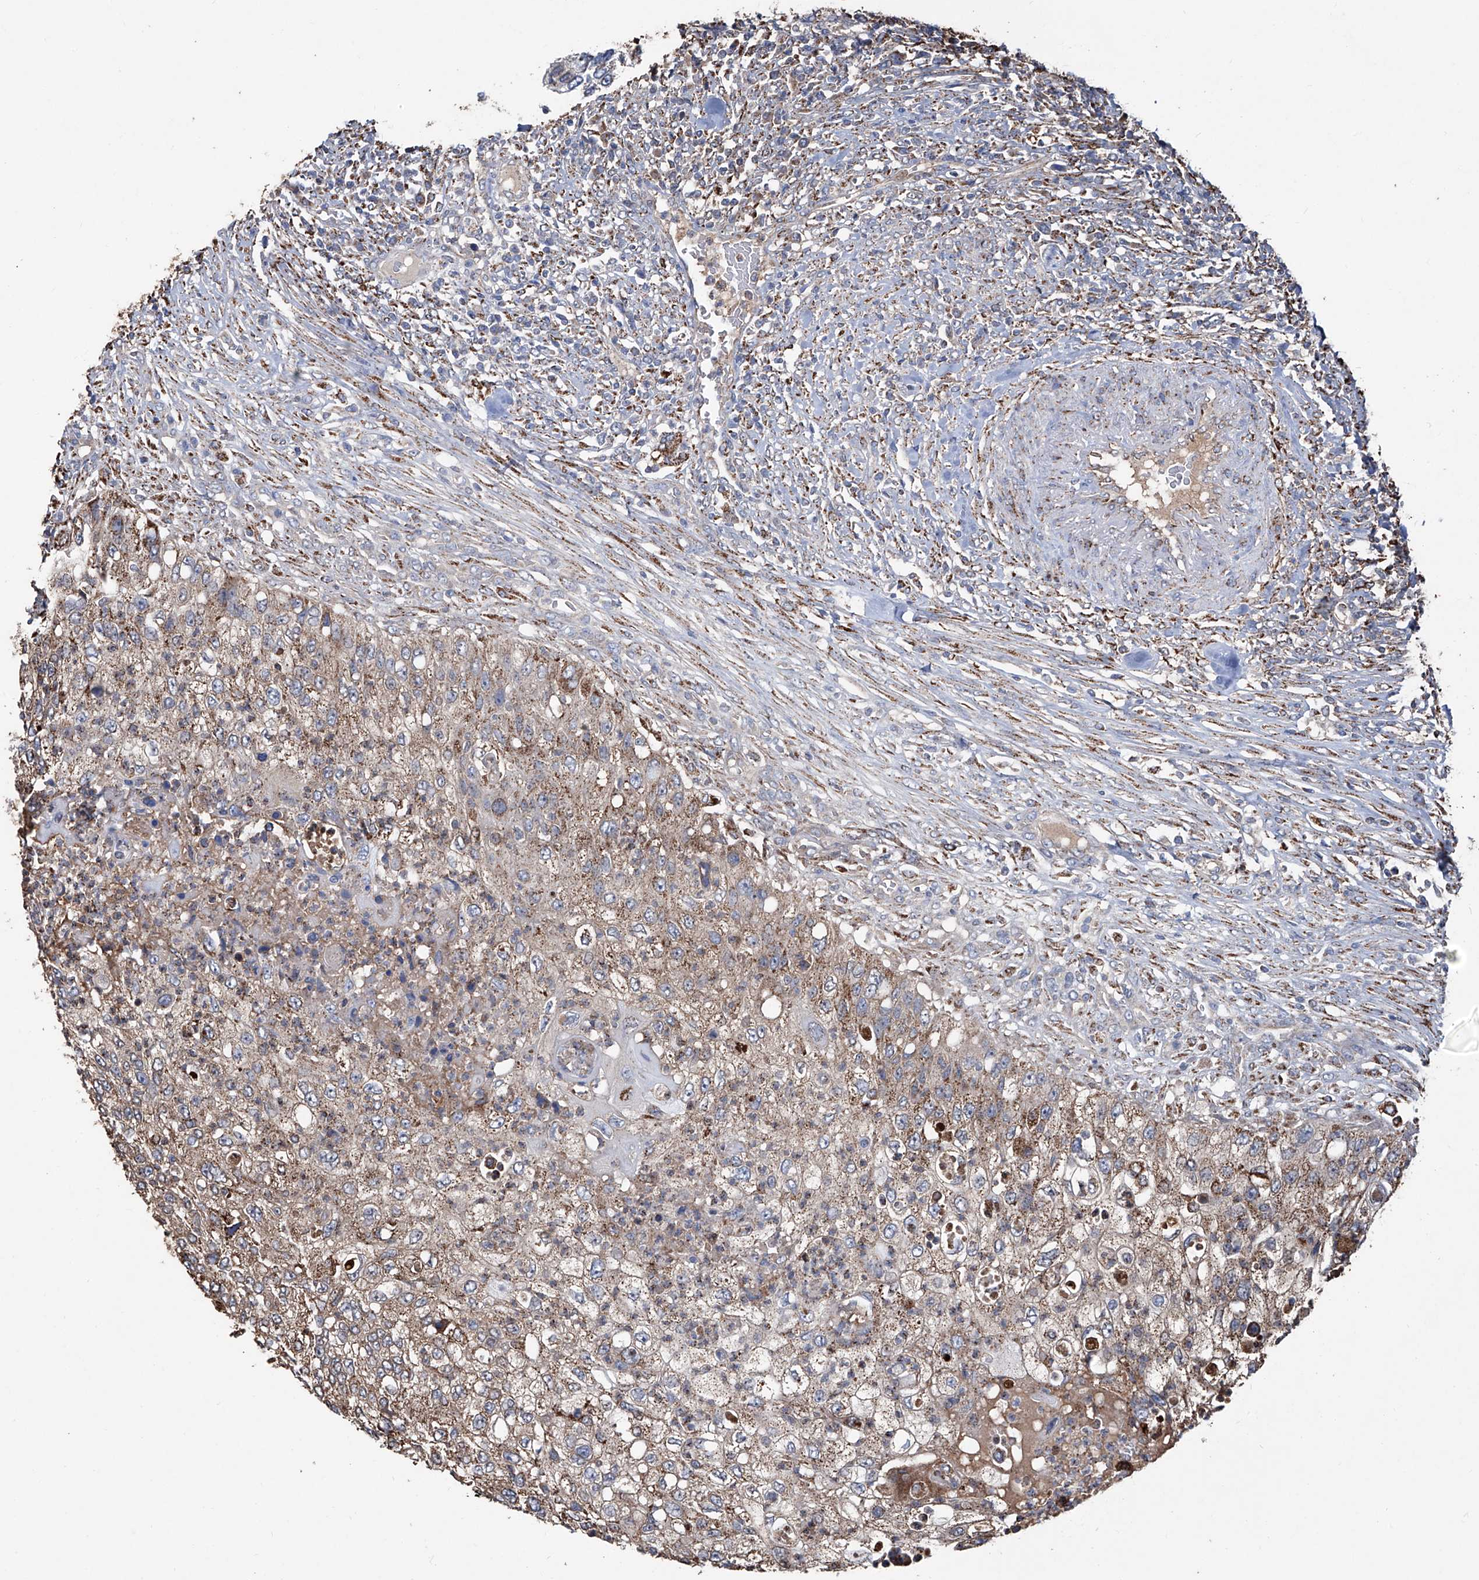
{"staining": {"intensity": "moderate", "quantity": ">75%", "location": "cytoplasmic/membranous"}, "tissue": "urothelial cancer", "cell_type": "Tumor cells", "image_type": "cancer", "snomed": [{"axis": "morphology", "description": "Urothelial carcinoma, High grade"}, {"axis": "topography", "description": "Urinary bladder"}], "caption": "High-grade urothelial carcinoma was stained to show a protein in brown. There is medium levels of moderate cytoplasmic/membranous staining in approximately >75% of tumor cells.", "gene": "NHS", "patient": {"sex": "female", "age": 60}}